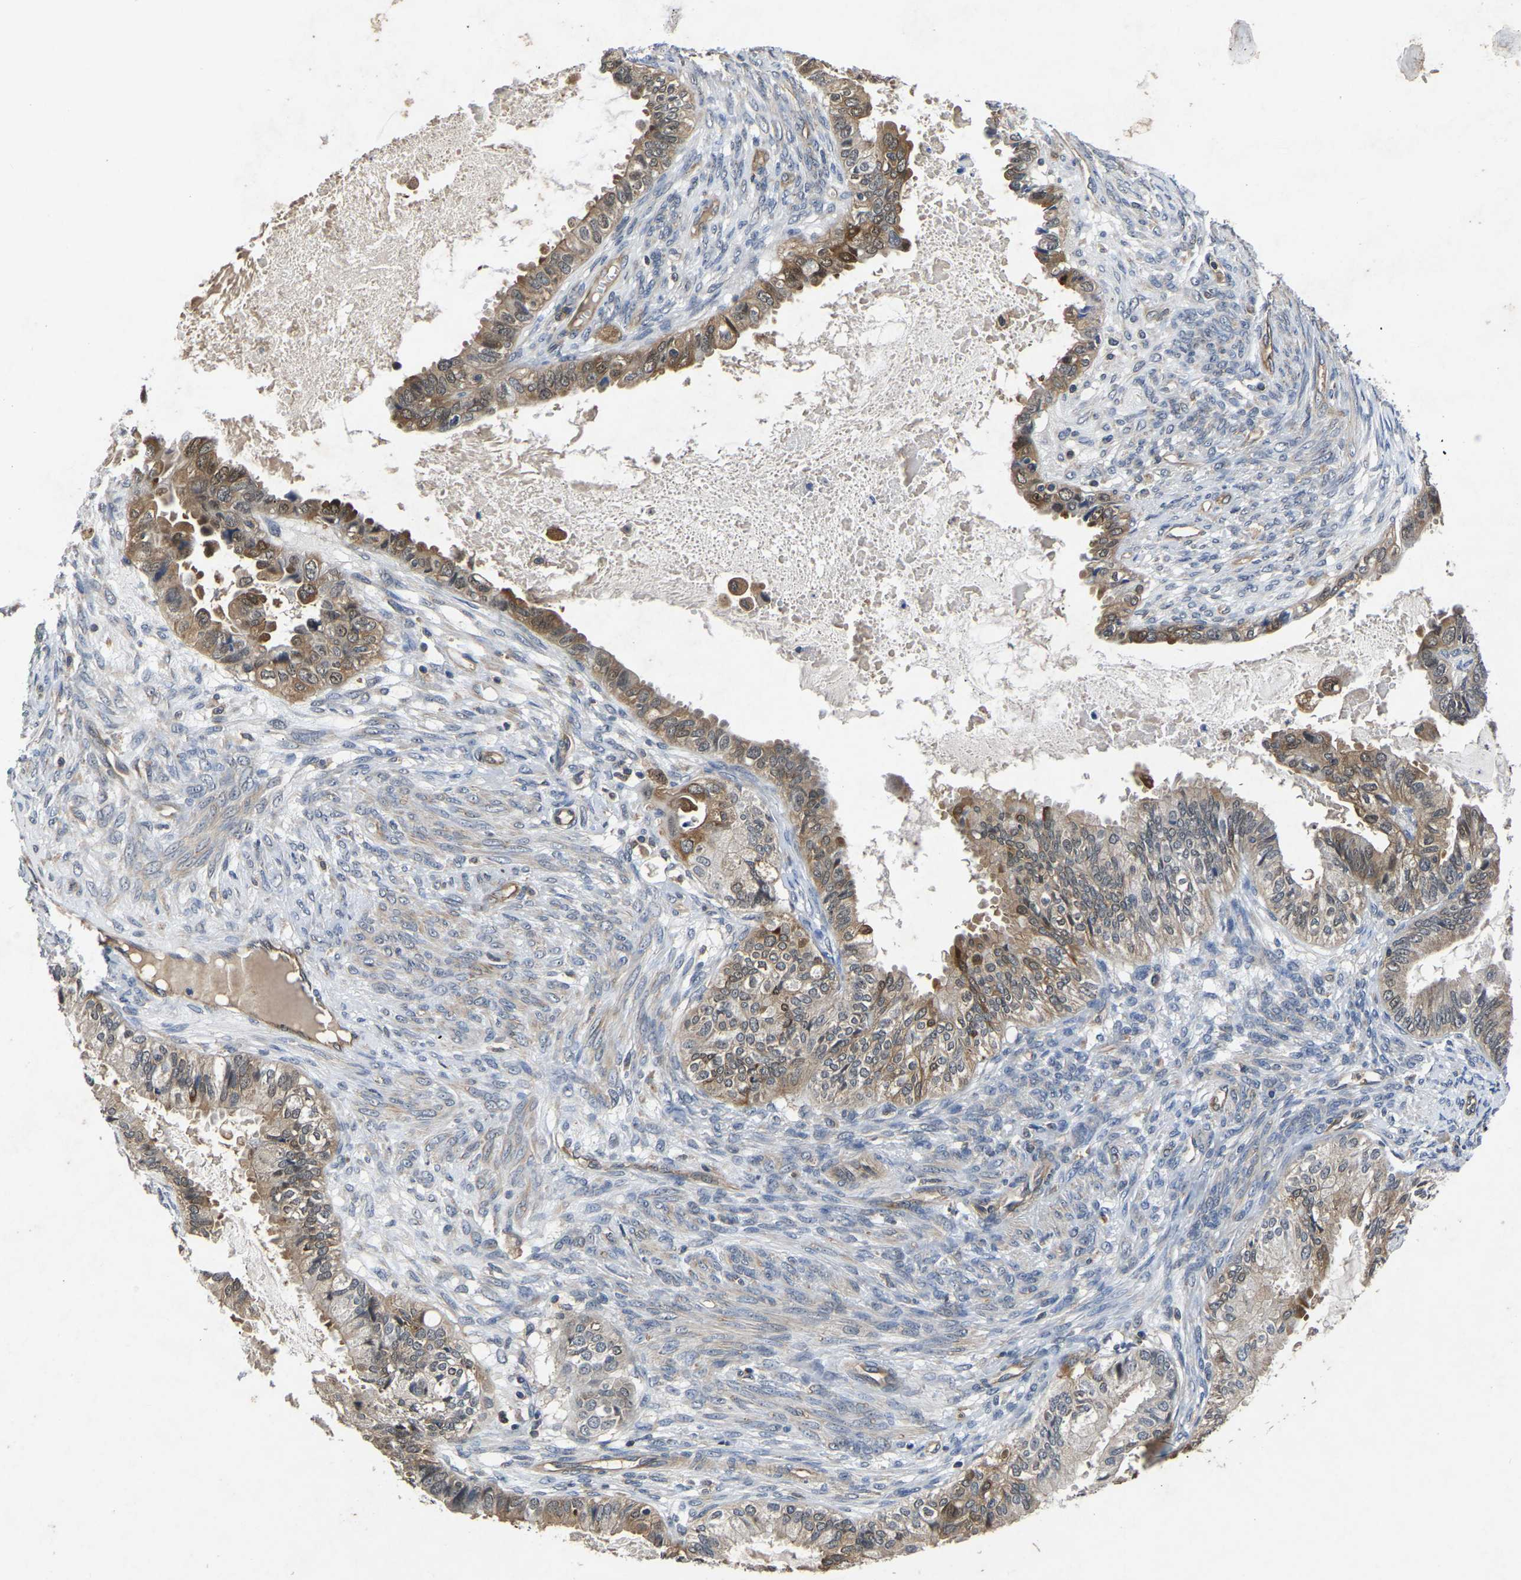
{"staining": {"intensity": "moderate", "quantity": ">75%", "location": "cytoplasmic/membranous"}, "tissue": "cervical cancer", "cell_type": "Tumor cells", "image_type": "cancer", "snomed": [{"axis": "morphology", "description": "Normal tissue, NOS"}, {"axis": "morphology", "description": "Adenocarcinoma, NOS"}, {"axis": "topography", "description": "Cervix"}, {"axis": "topography", "description": "Endometrium"}], "caption": "Cervical cancer (adenocarcinoma) tissue shows moderate cytoplasmic/membranous positivity in about >75% of tumor cells, visualized by immunohistochemistry.", "gene": "FGD5", "patient": {"sex": "female", "age": 86}}